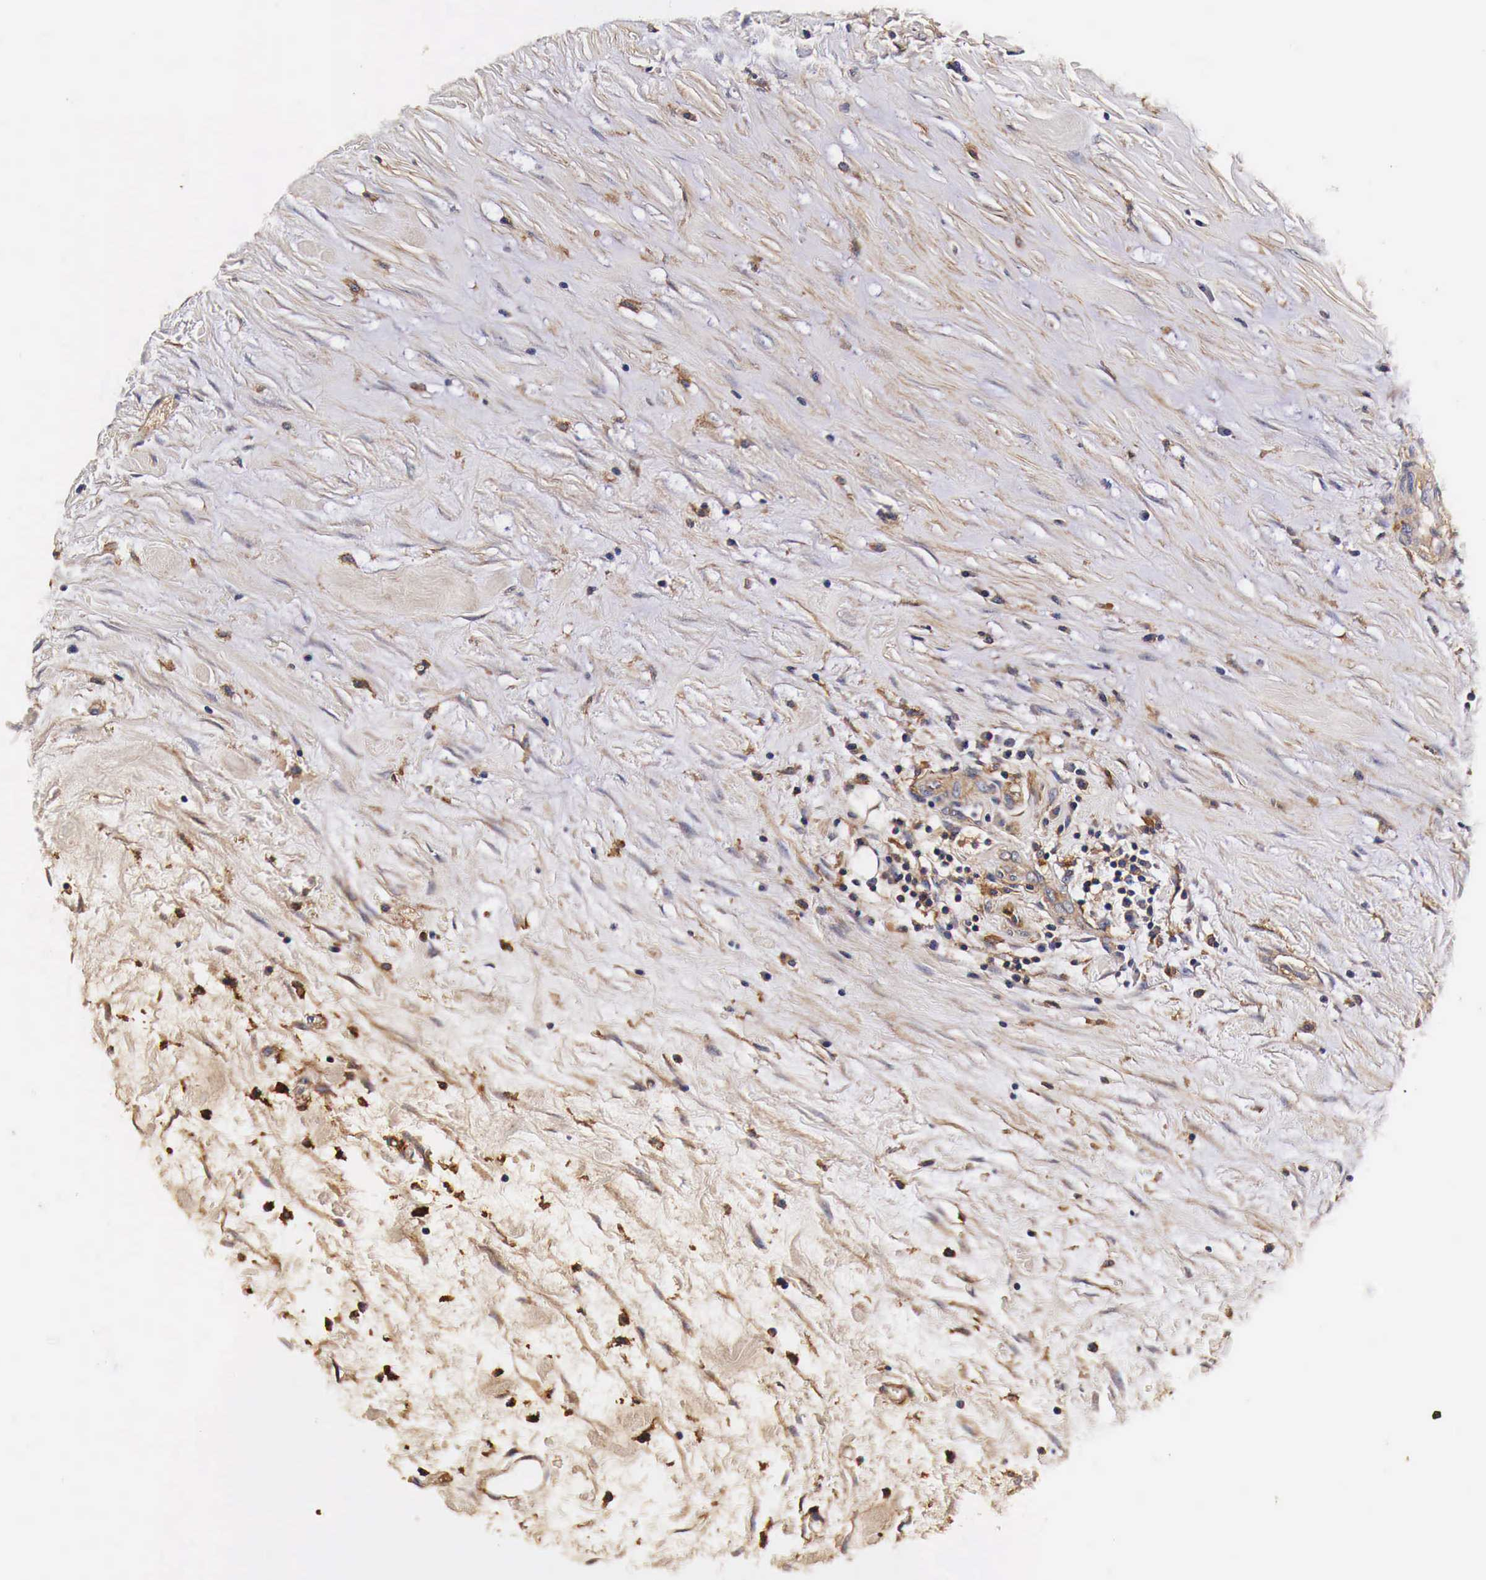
{"staining": {"intensity": "moderate", "quantity": ">75%", "location": "cytoplasmic/membranous"}, "tissue": "colorectal cancer", "cell_type": "Tumor cells", "image_type": "cancer", "snomed": [{"axis": "morphology", "description": "Adenocarcinoma, NOS"}, {"axis": "topography", "description": "Rectum"}], "caption": "This photomicrograph displays immunohistochemistry staining of human adenocarcinoma (colorectal), with medium moderate cytoplasmic/membranous expression in about >75% of tumor cells.", "gene": "RP2", "patient": {"sex": "female", "age": 57}}